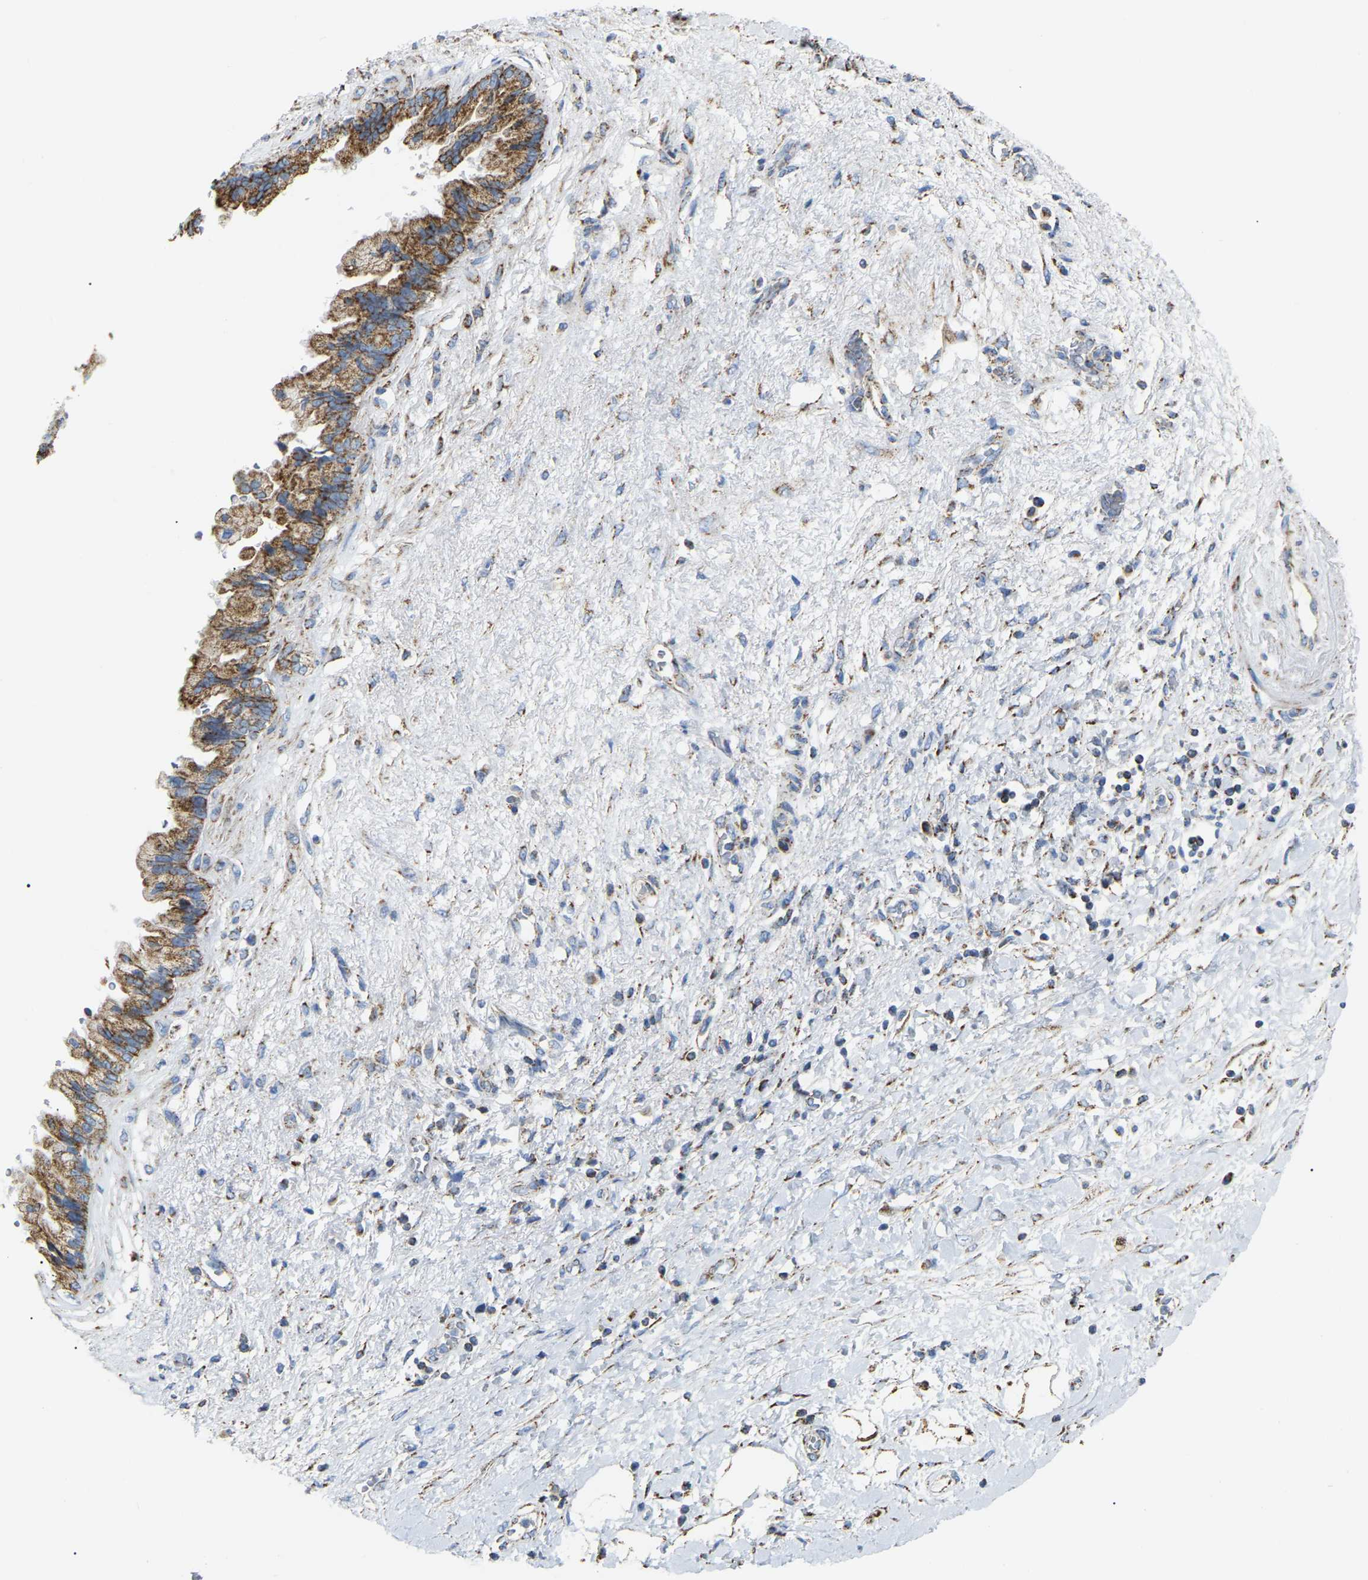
{"staining": {"intensity": "moderate", "quantity": ">75%", "location": "cytoplasmic/membranous"}, "tissue": "pancreatic cancer", "cell_type": "Tumor cells", "image_type": "cancer", "snomed": [{"axis": "morphology", "description": "Adenocarcinoma, NOS"}, {"axis": "topography", "description": "Pancreas"}], "caption": "This image demonstrates immunohistochemistry (IHC) staining of human pancreatic cancer, with medium moderate cytoplasmic/membranous expression in approximately >75% of tumor cells.", "gene": "HIBADH", "patient": {"sex": "female", "age": 60}}